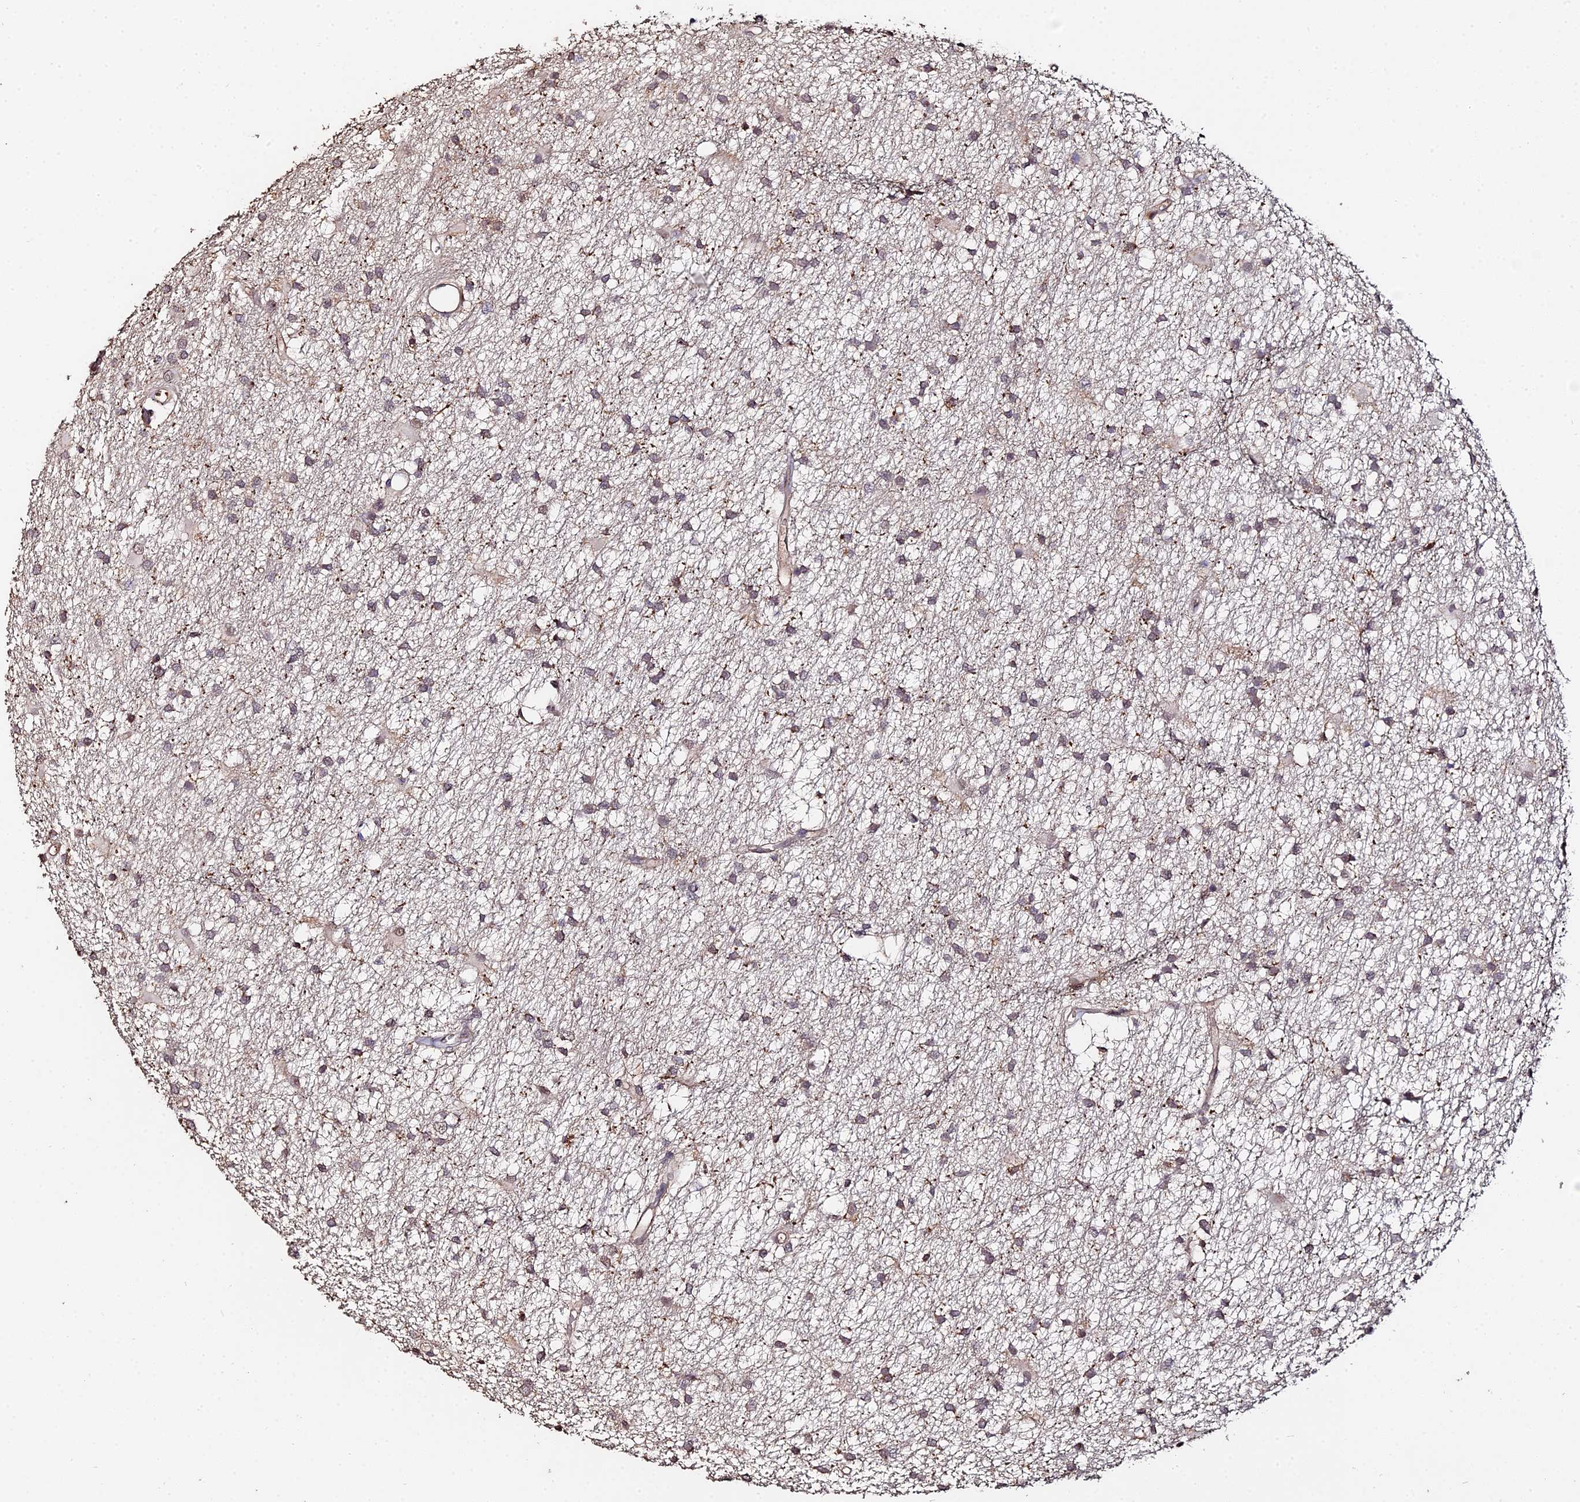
{"staining": {"intensity": "moderate", "quantity": "25%-75%", "location": "cytoplasmic/membranous"}, "tissue": "glioma", "cell_type": "Tumor cells", "image_type": "cancer", "snomed": [{"axis": "morphology", "description": "Glioma, malignant, High grade"}, {"axis": "topography", "description": "Brain"}], "caption": "Brown immunohistochemical staining in malignant high-grade glioma shows moderate cytoplasmic/membranous expression in approximately 25%-75% of tumor cells.", "gene": "LSM5", "patient": {"sex": "male", "age": 77}}